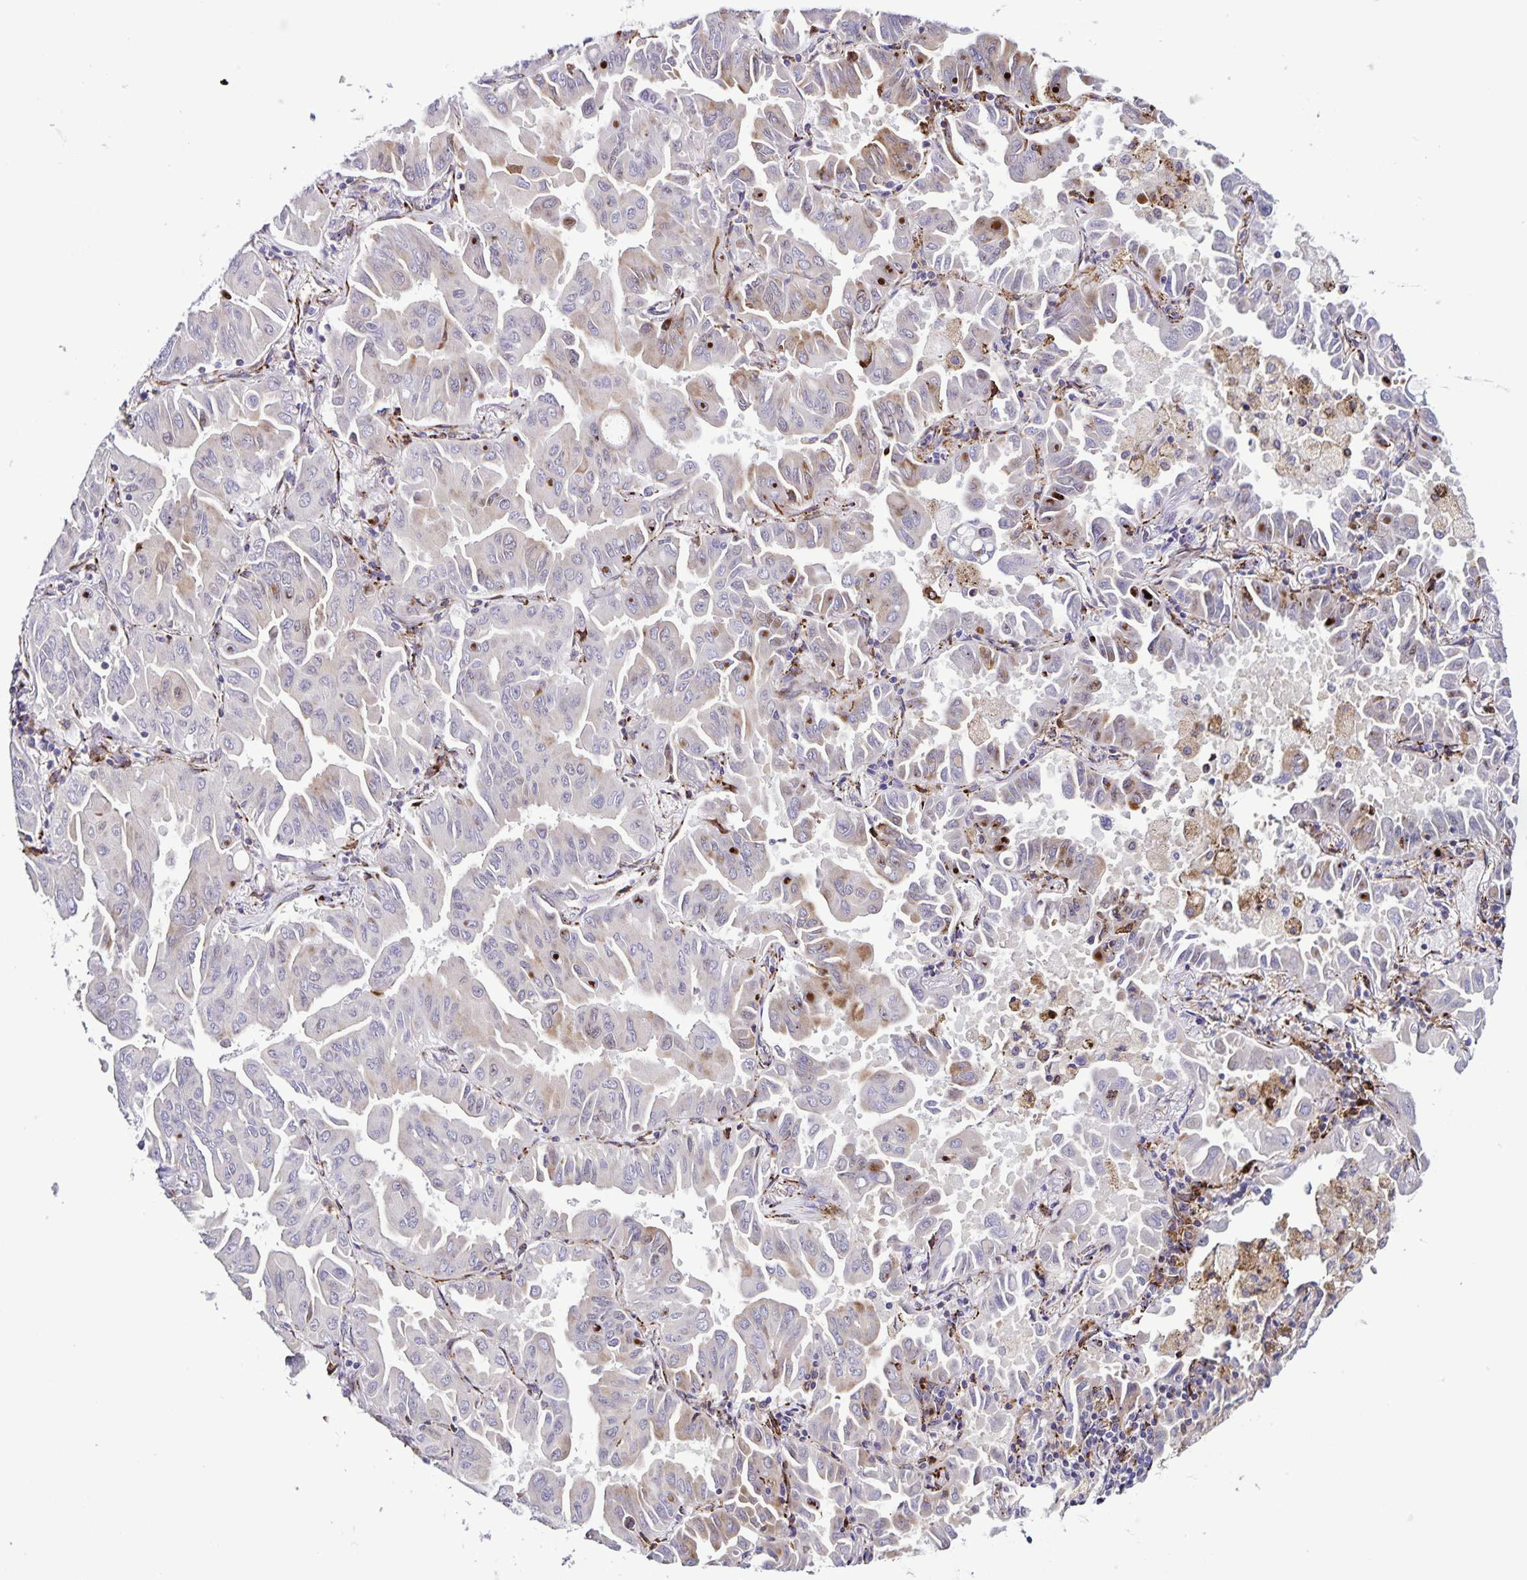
{"staining": {"intensity": "moderate", "quantity": "<25%", "location": "cytoplasmic/membranous"}, "tissue": "lung cancer", "cell_type": "Tumor cells", "image_type": "cancer", "snomed": [{"axis": "morphology", "description": "Adenocarcinoma, NOS"}, {"axis": "topography", "description": "Lung"}], "caption": "Adenocarcinoma (lung) stained with immunohistochemistry shows moderate cytoplasmic/membranous staining in about <25% of tumor cells.", "gene": "OSBPL5", "patient": {"sex": "male", "age": 64}}